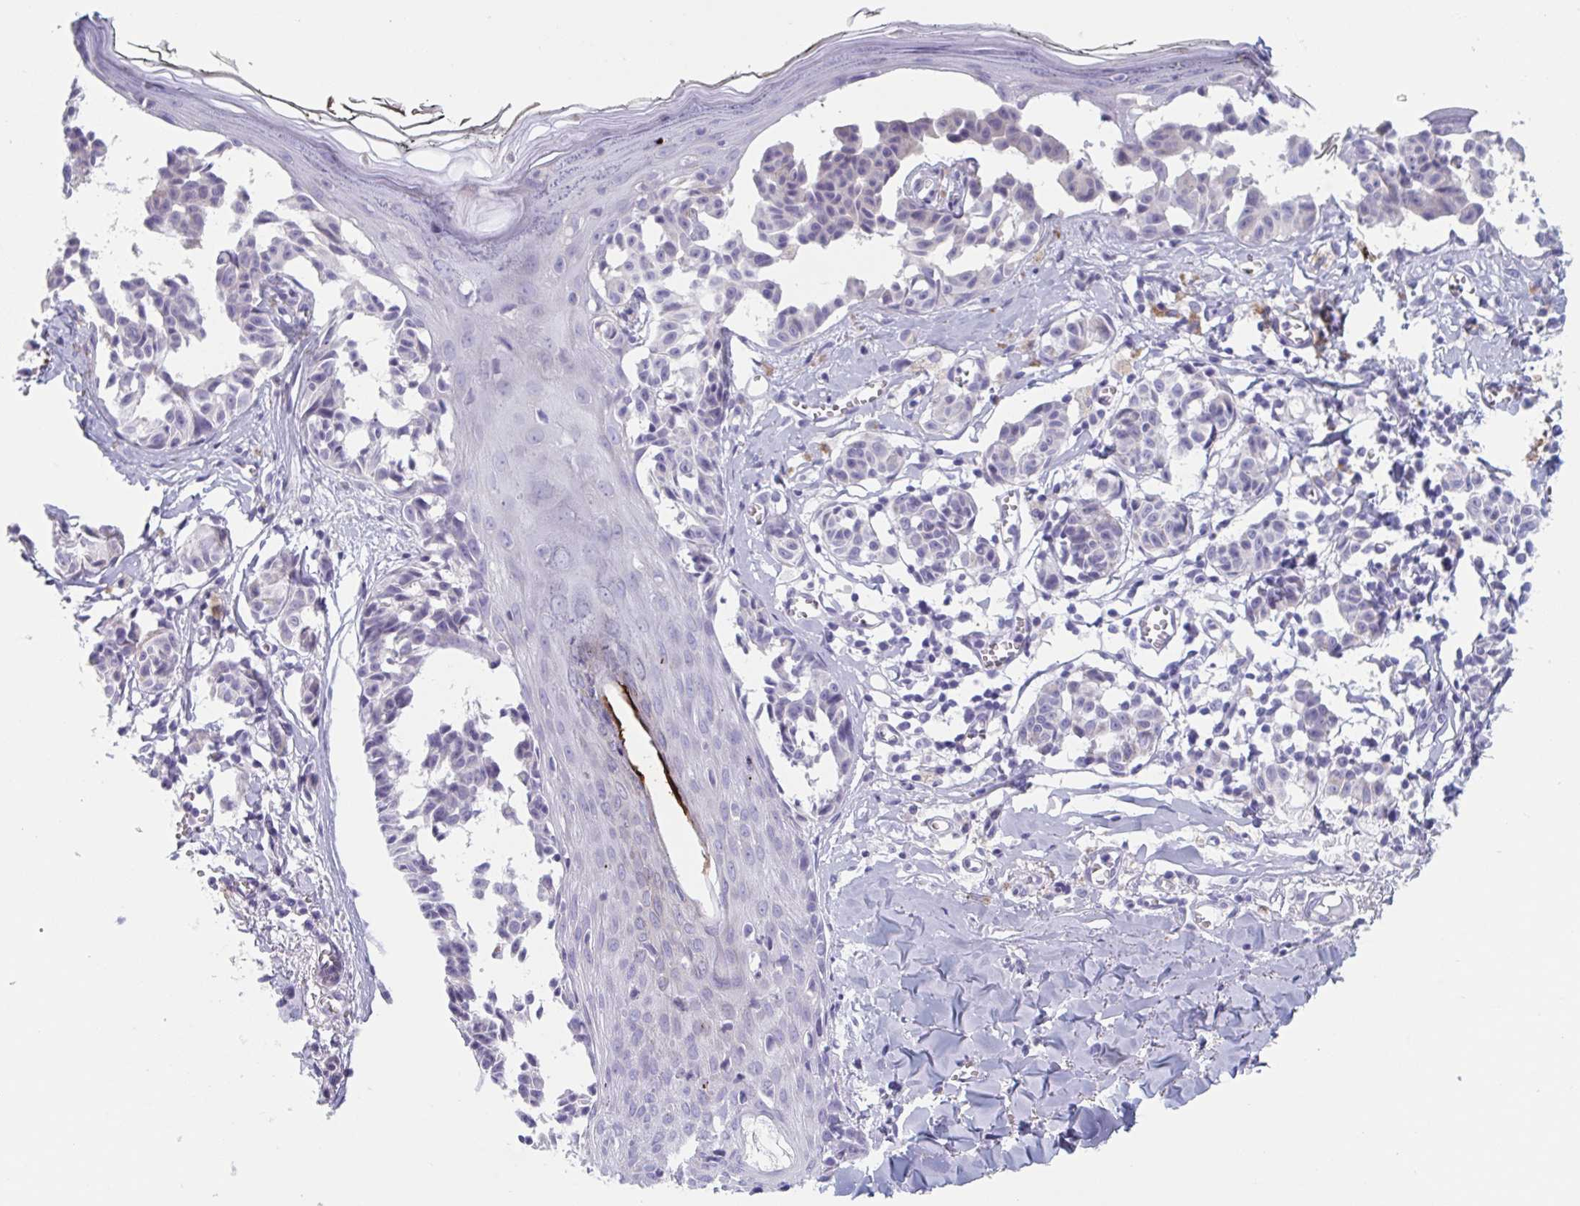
{"staining": {"intensity": "negative", "quantity": "none", "location": "none"}, "tissue": "melanoma", "cell_type": "Tumor cells", "image_type": "cancer", "snomed": [{"axis": "morphology", "description": "Malignant melanoma, NOS"}, {"axis": "topography", "description": "Skin"}], "caption": "Immunohistochemical staining of human malignant melanoma displays no significant staining in tumor cells. The staining was performed using DAB (3,3'-diaminobenzidine) to visualize the protein expression in brown, while the nuclei were stained in blue with hematoxylin (Magnification: 20x).", "gene": "HSD11B2", "patient": {"sex": "female", "age": 43}}